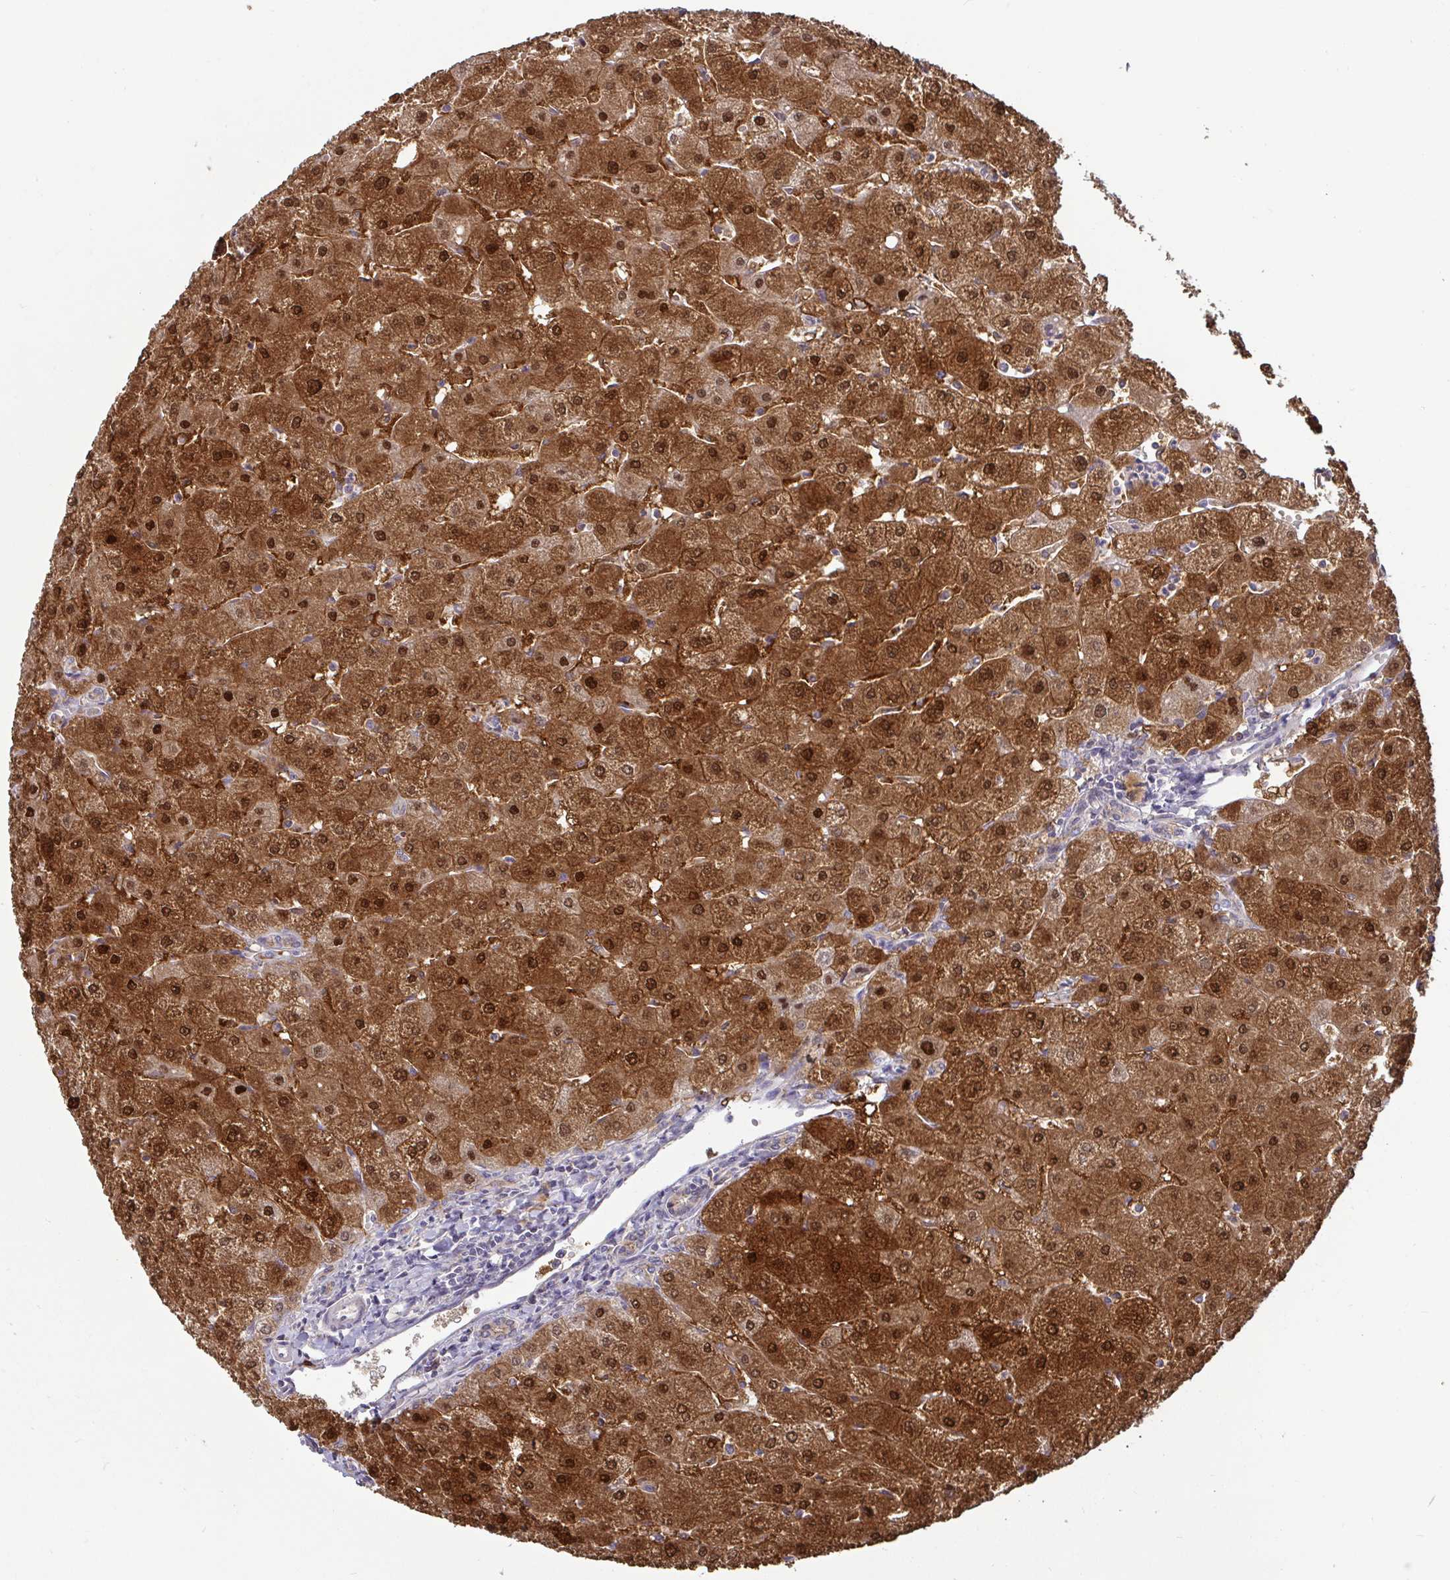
{"staining": {"intensity": "weak", "quantity": "25%-75%", "location": "cytoplasmic/membranous"}, "tissue": "liver", "cell_type": "Cholangiocytes", "image_type": "normal", "snomed": [{"axis": "morphology", "description": "Normal tissue, NOS"}, {"axis": "topography", "description": "Liver"}], "caption": "Immunohistochemistry (IHC) (DAB) staining of normal human liver displays weak cytoplasmic/membranous protein expression in about 25%-75% of cholangiocytes.", "gene": "GSTM1", "patient": {"sex": "male", "age": 67}}